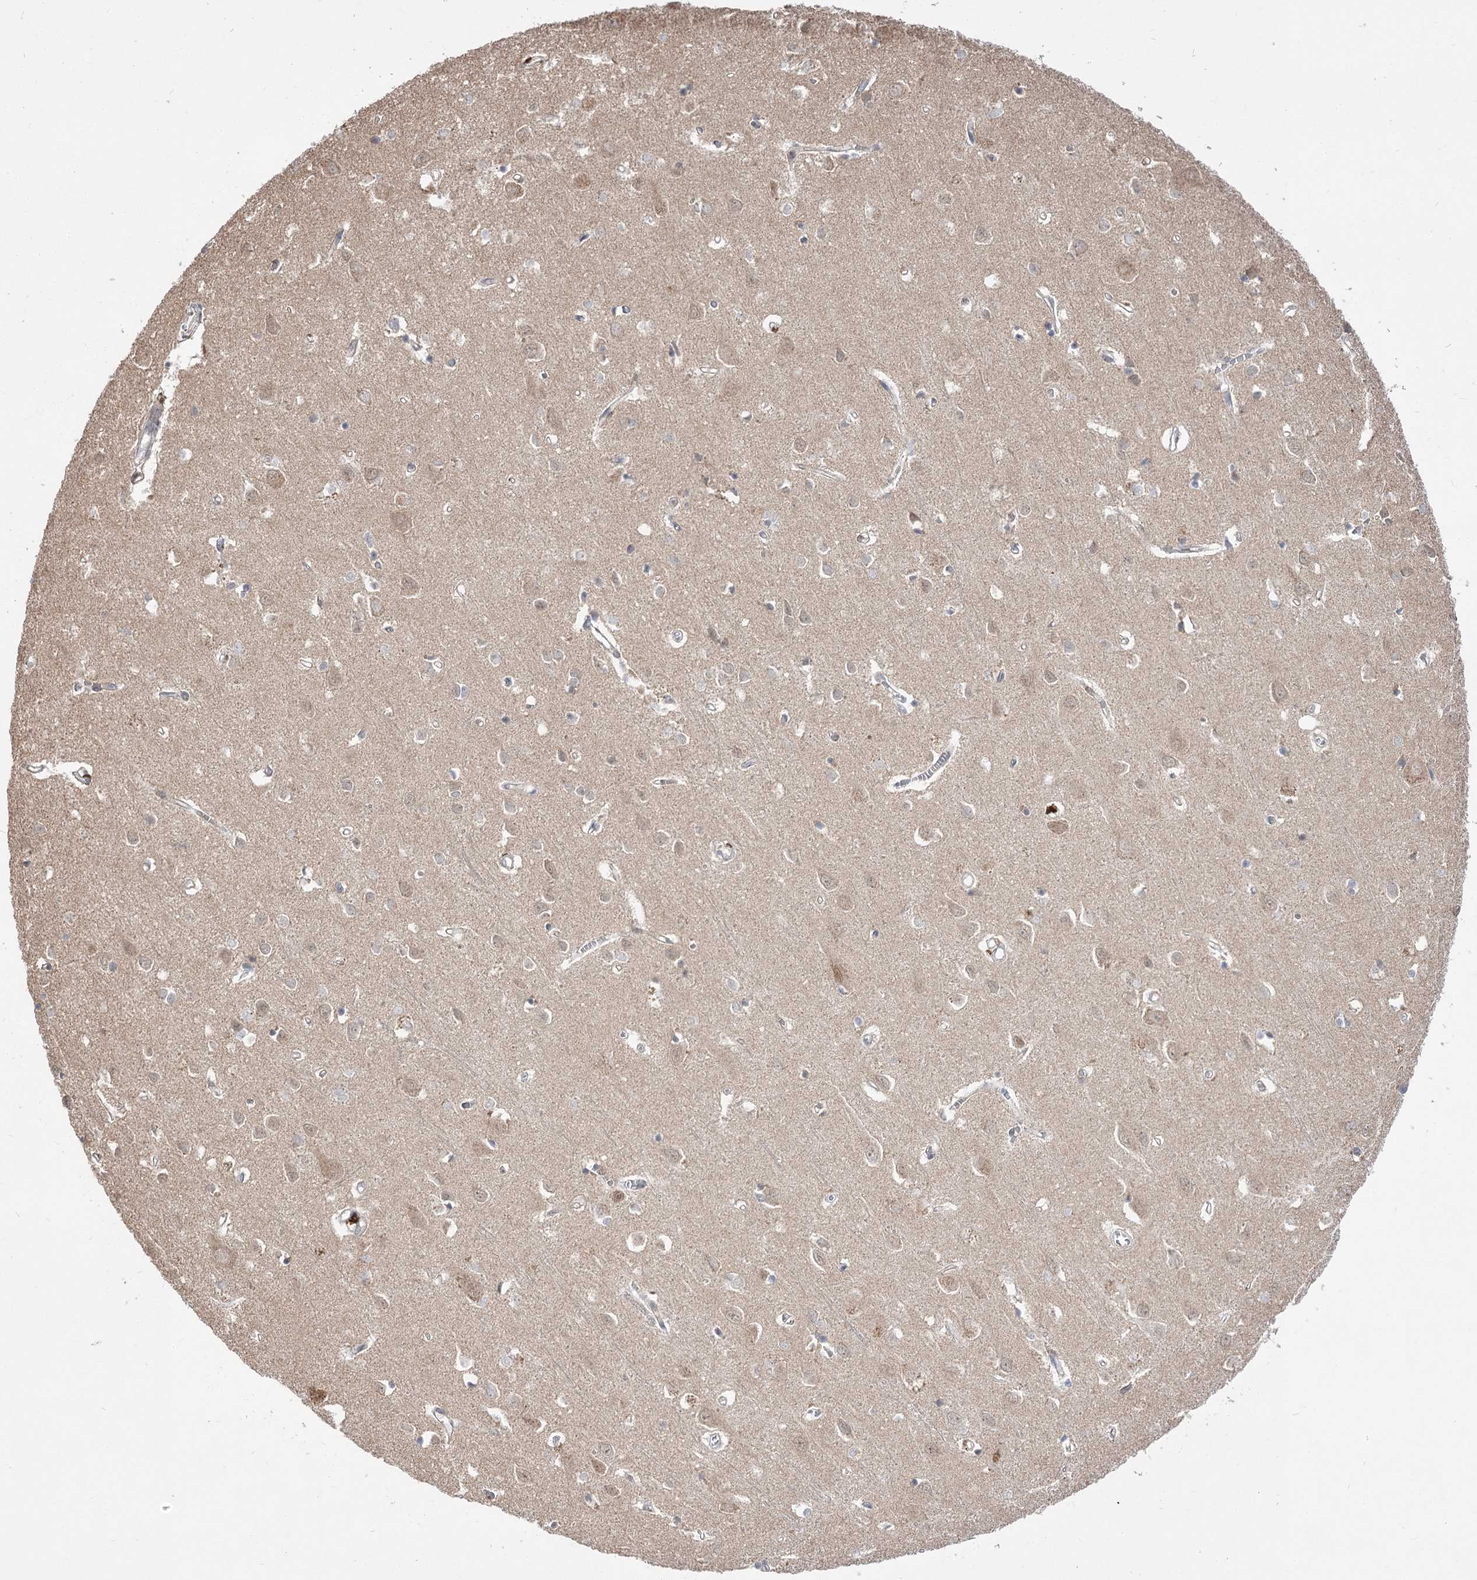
{"staining": {"intensity": "weak", "quantity": "25%-75%", "location": "cytoplasmic/membranous"}, "tissue": "cerebral cortex", "cell_type": "Endothelial cells", "image_type": "normal", "snomed": [{"axis": "morphology", "description": "Normal tissue, NOS"}, {"axis": "topography", "description": "Cerebral cortex"}], "caption": "High-magnification brightfield microscopy of benign cerebral cortex stained with DAB (3,3'-diaminobenzidine) (brown) and counterstained with hematoxylin (blue). endothelial cells exhibit weak cytoplasmic/membranous staining is present in about25%-75% of cells.", "gene": "HELT", "patient": {"sex": "female", "age": 64}}